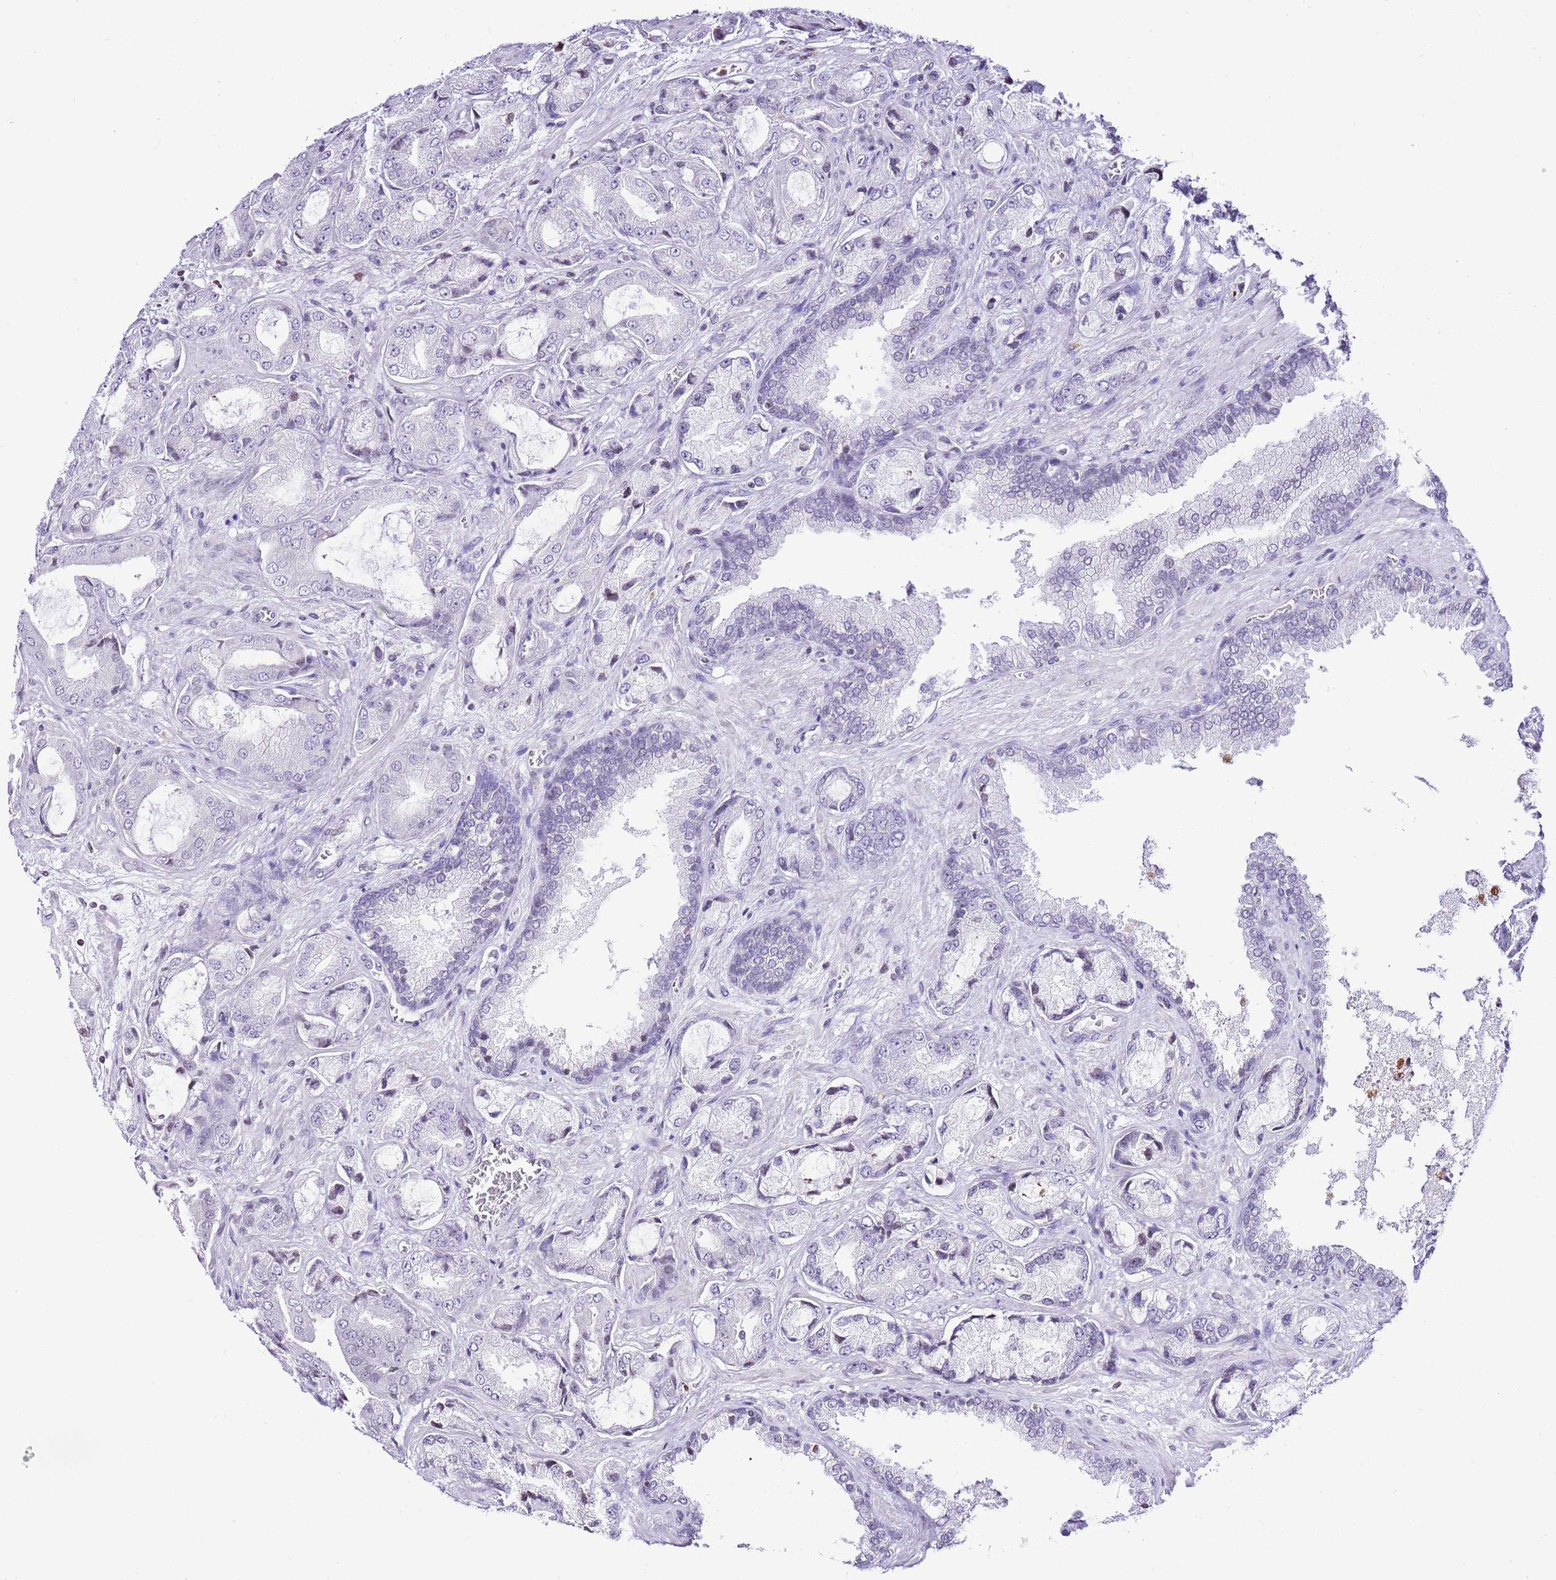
{"staining": {"intensity": "negative", "quantity": "none", "location": "none"}, "tissue": "prostate cancer", "cell_type": "Tumor cells", "image_type": "cancer", "snomed": [{"axis": "morphology", "description": "Adenocarcinoma, High grade"}, {"axis": "topography", "description": "Prostate"}], "caption": "A micrograph of prostate adenocarcinoma (high-grade) stained for a protein exhibits no brown staining in tumor cells.", "gene": "PRR15", "patient": {"sex": "male", "age": 68}}